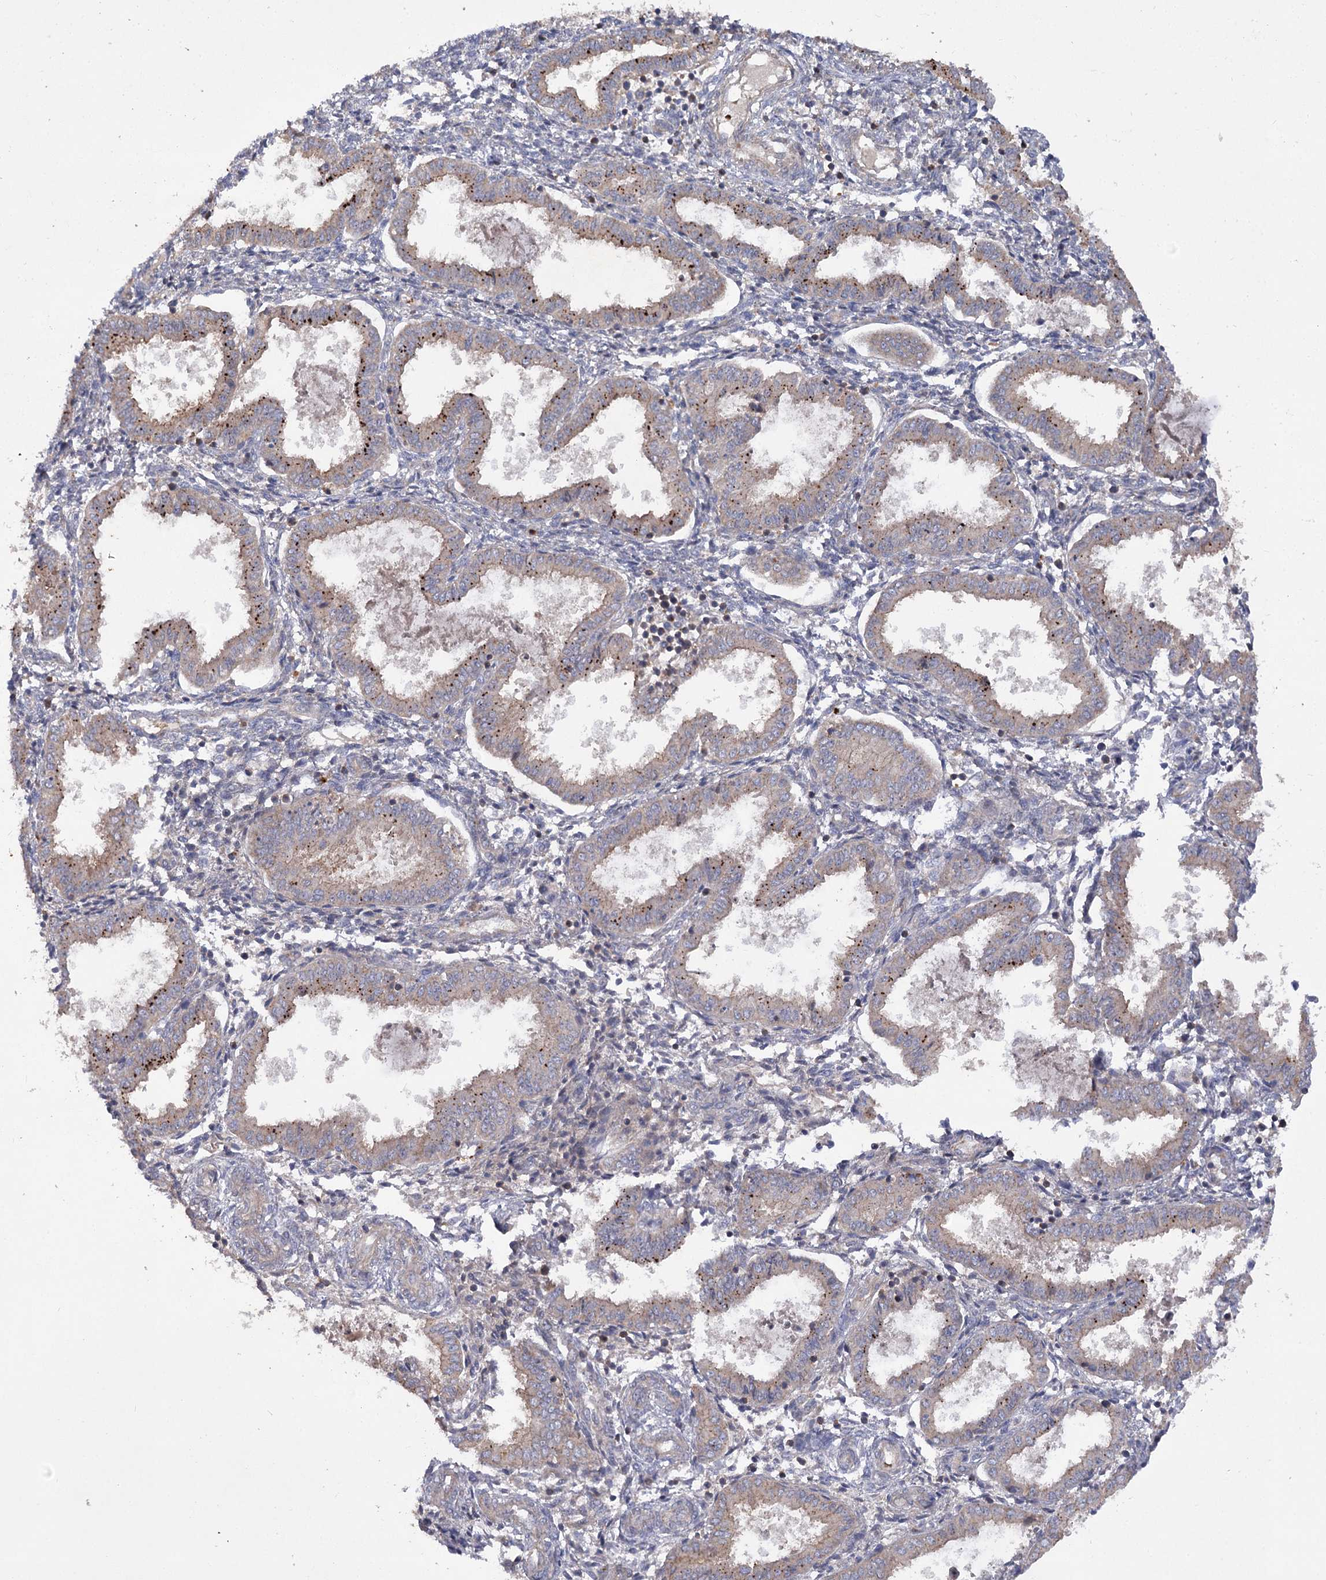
{"staining": {"intensity": "weak", "quantity": "<25%", "location": "cytoplasmic/membranous"}, "tissue": "endometrium", "cell_type": "Cells in endometrial stroma", "image_type": "normal", "snomed": [{"axis": "morphology", "description": "Normal tissue, NOS"}, {"axis": "topography", "description": "Endometrium"}], "caption": "Cells in endometrial stroma show no significant expression in unremarkable endometrium.", "gene": "KIAA0825", "patient": {"sex": "female", "age": 33}}